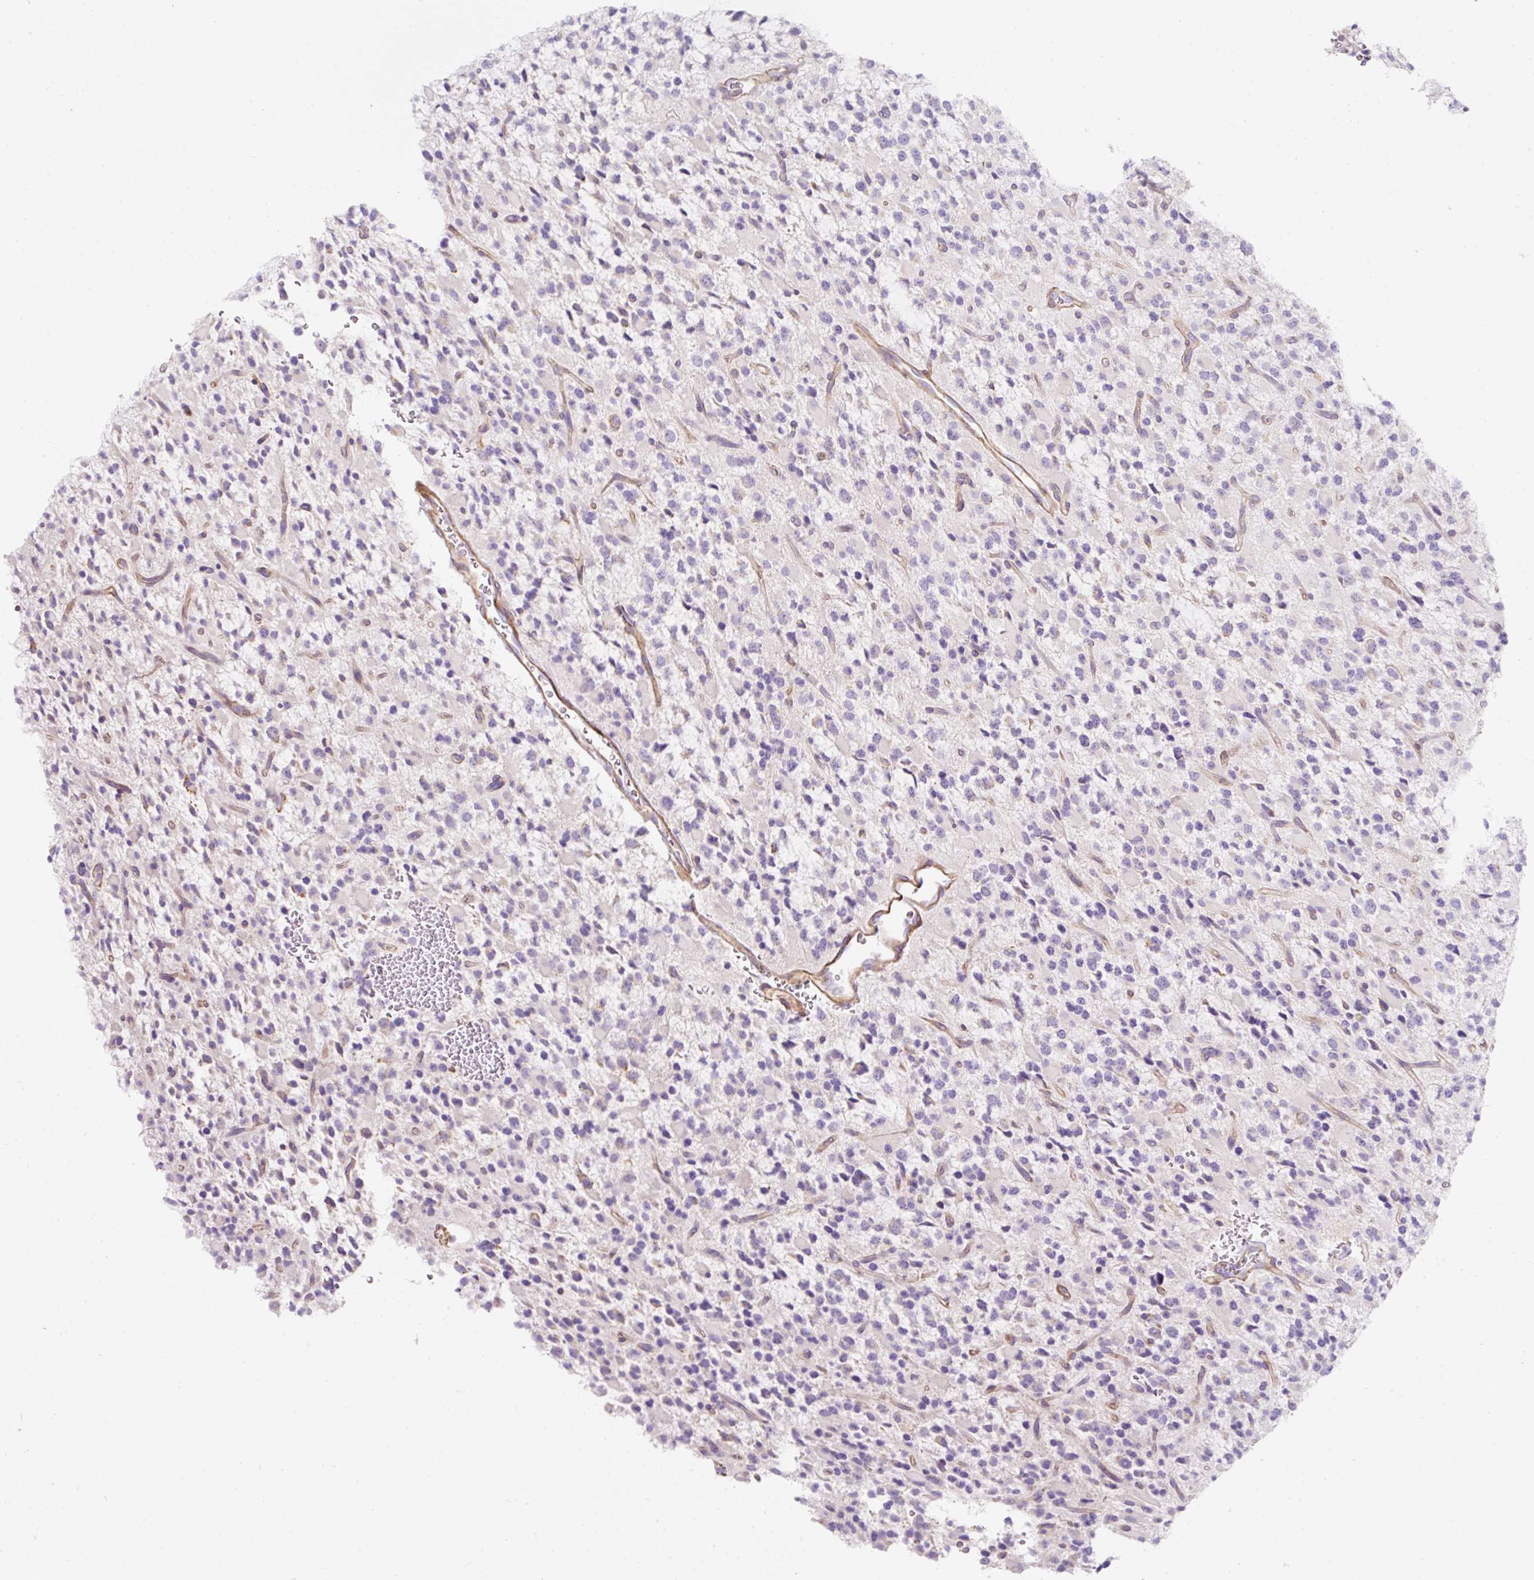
{"staining": {"intensity": "negative", "quantity": "none", "location": "none"}, "tissue": "glioma", "cell_type": "Tumor cells", "image_type": "cancer", "snomed": [{"axis": "morphology", "description": "Glioma, malignant, High grade"}, {"axis": "topography", "description": "Brain"}], "caption": "Immunohistochemistry (IHC) of human malignant glioma (high-grade) demonstrates no positivity in tumor cells.", "gene": "ERAP2", "patient": {"sex": "male", "age": 34}}